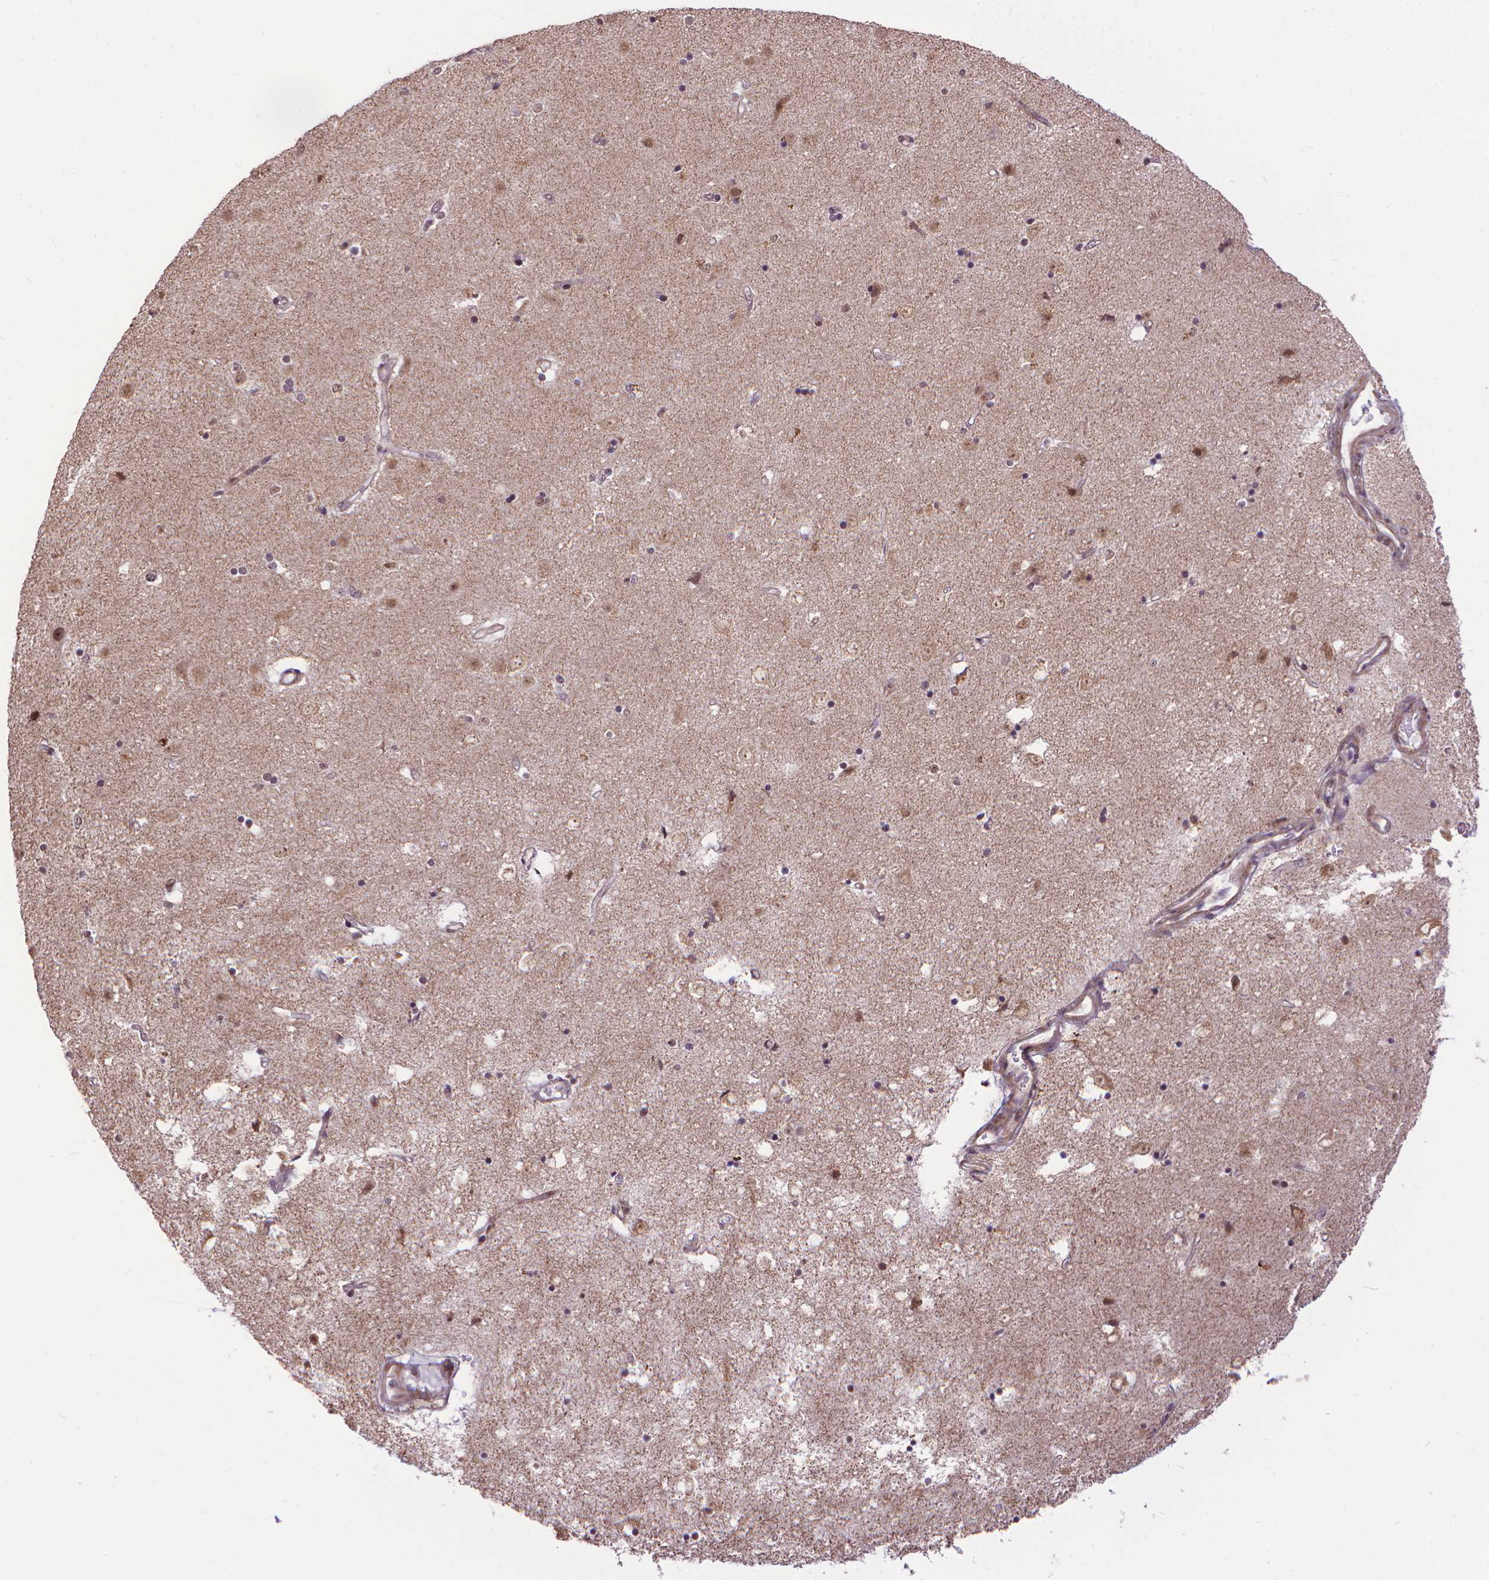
{"staining": {"intensity": "negative", "quantity": "none", "location": "none"}, "tissue": "caudate", "cell_type": "Glial cells", "image_type": "normal", "snomed": [{"axis": "morphology", "description": "Normal tissue, NOS"}, {"axis": "topography", "description": "Lateral ventricle wall"}], "caption": "This is a image of immunohistochemistry (IHC) staining of unremarkable caudate, which shows no positivity in glial cells.", "gene": "TMEM135", "patient": {"sex": "female", "age": 71}}